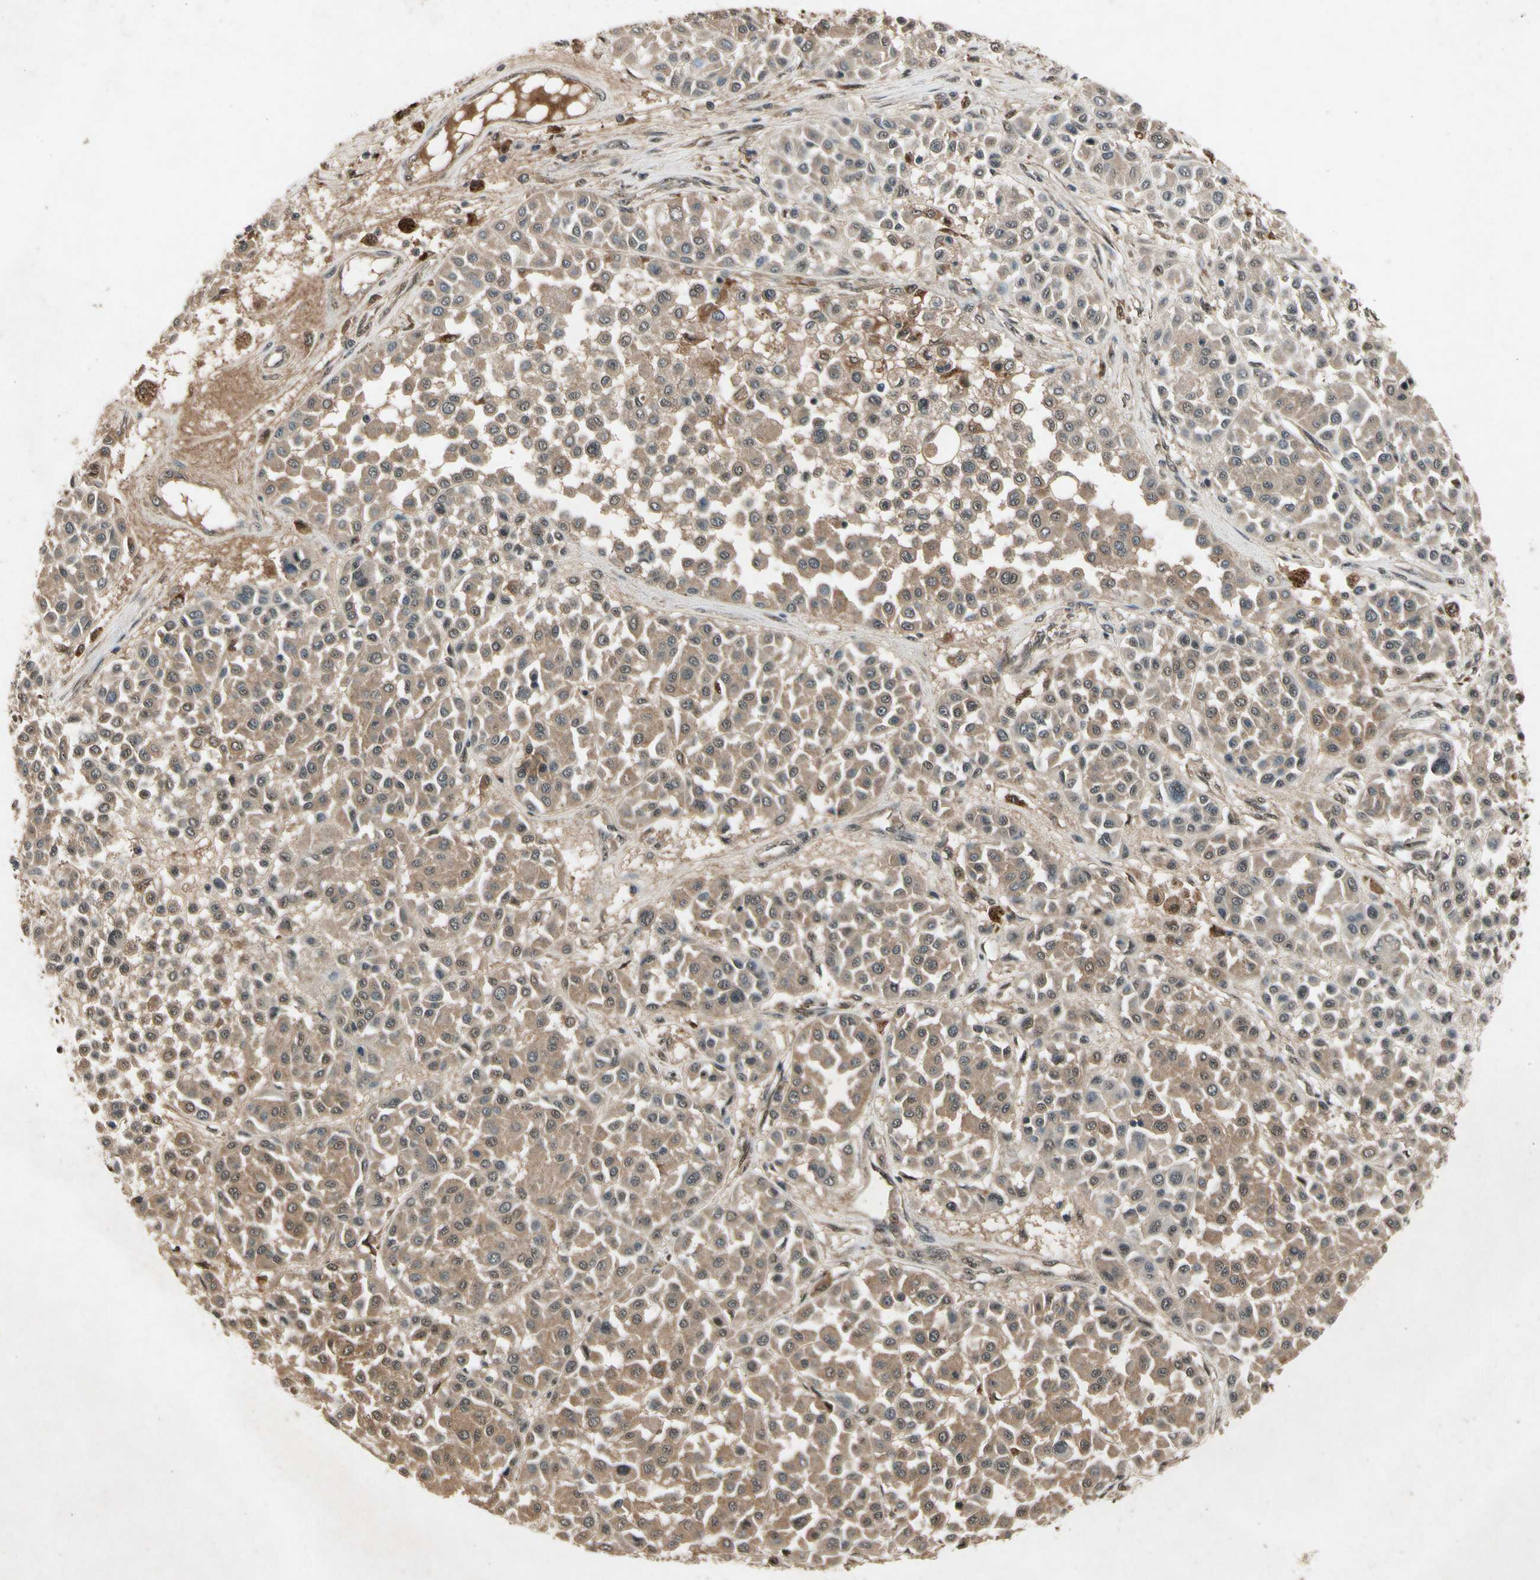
{"staining": {"intensity": "moderate", "quantity": ">75%", "location": "cytoplasmic/membranous,nuclear"}, "tissue": "melanoma", "cell_type": "Tumor cells", "image_type": "cancer", "snomed": [{"axis": "morphology", "description": "Malignant melanoma, Metastatic site"}, {"axis": "topography", "description": "Soft tissue"}], "caption": "The micrograph reveals immunohistochemical staining of melanoma. There is moderate cytoplasmic/membranous and nuclear positivity is appreciated in approximately >75% of tumor cells.", "gene": "PML", "patient": {"sex": "male", "age": 41}}